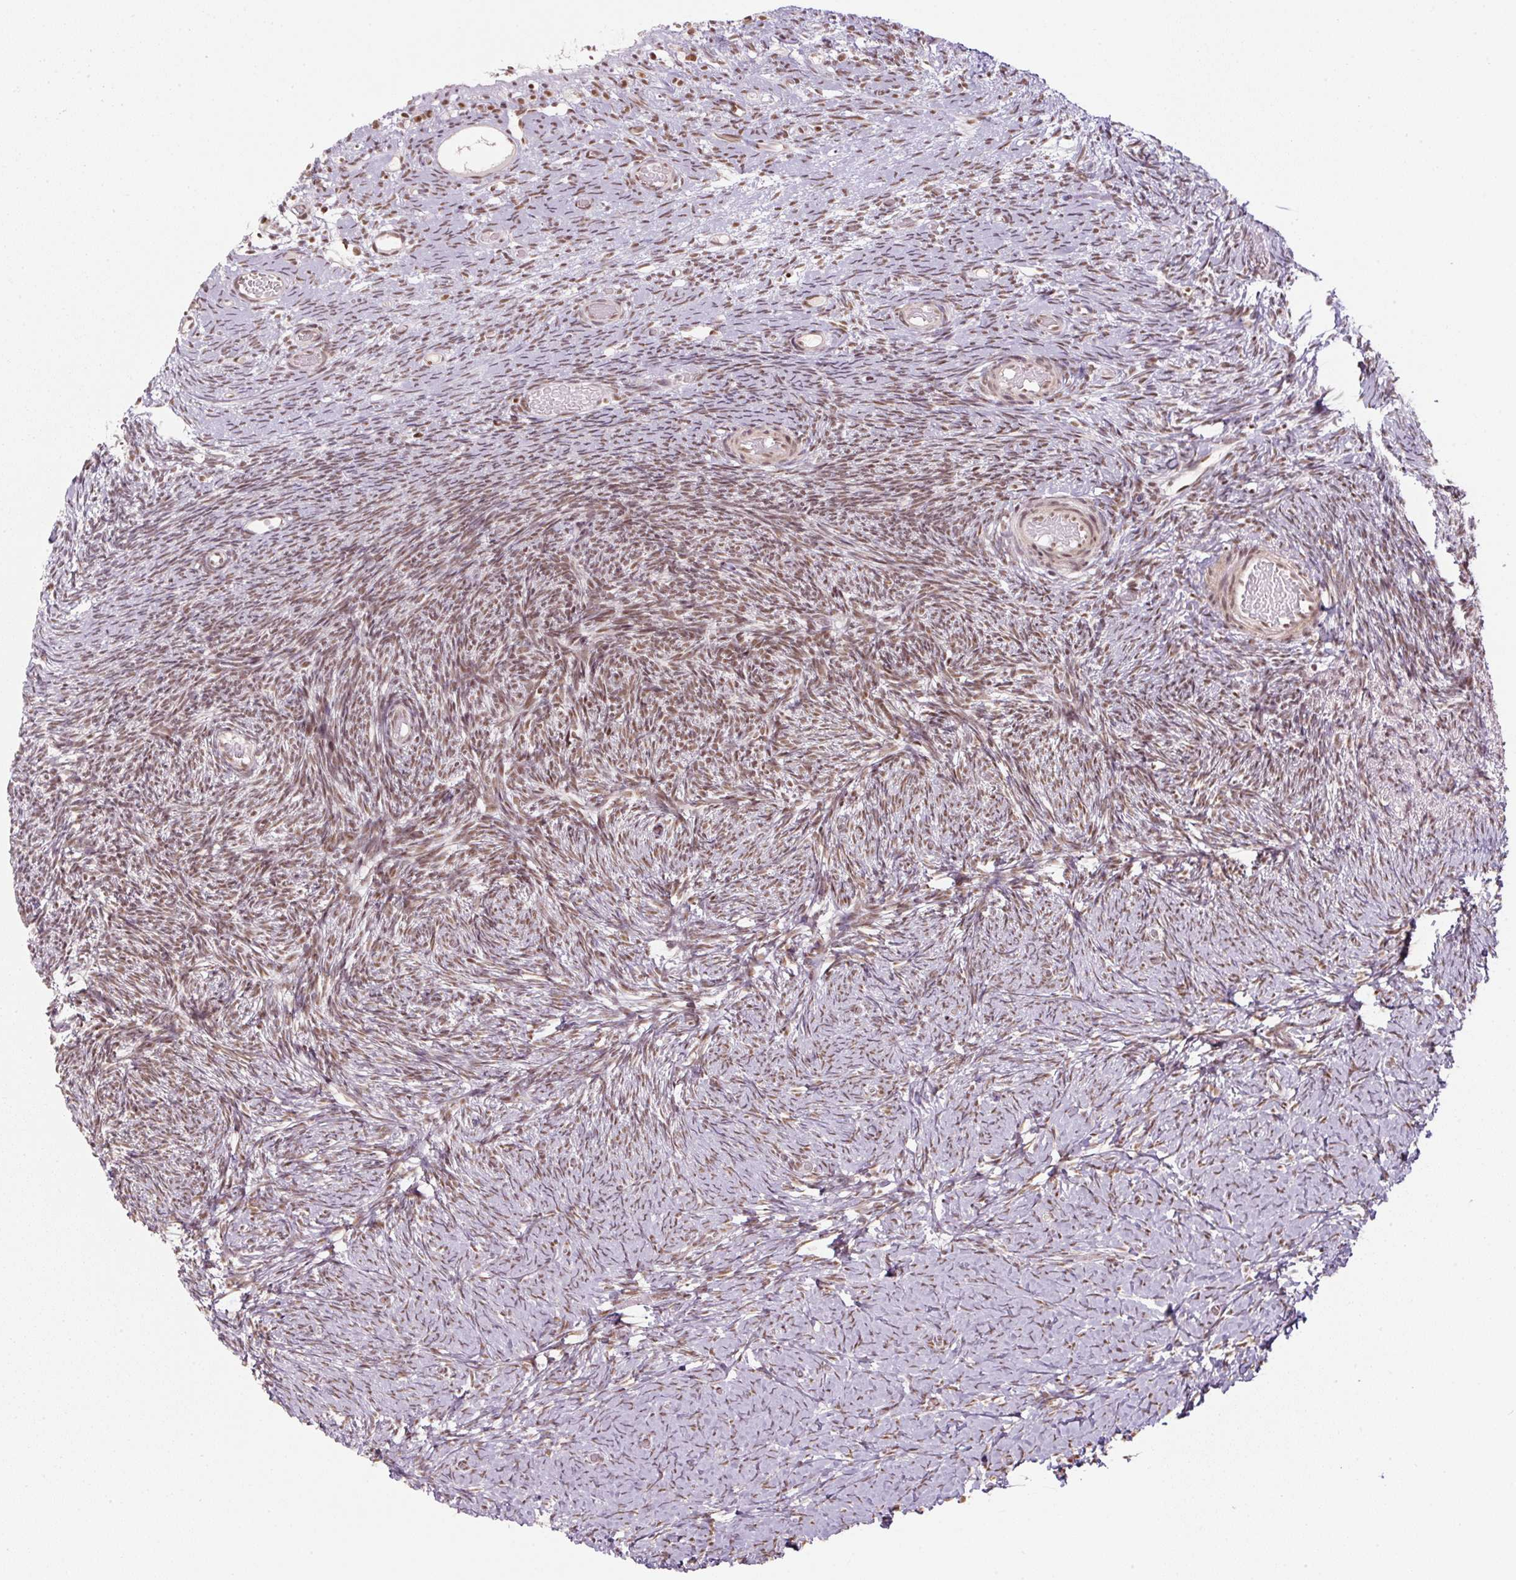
{"staining": {"intensity": "moderate", "quantity": ">75%", "location": "nuclear"}, "tissue": "ovary", "cell_type": "Follicle cells", "image_type": "normal", "snomed": [{"axis": "morphology", "description": "Normal tissue, NOS"}, {"axis": "topography", "description": "Ovary"}], "caption": "Immunohistochemistry image of unremarkable ovary stained for a protein (brown), which exhibits medium levels of moderate nuclear staining in about >75% of follicle cells.", "gene": "U2AF2", "patient": {"sex": "female", "age": 39}}